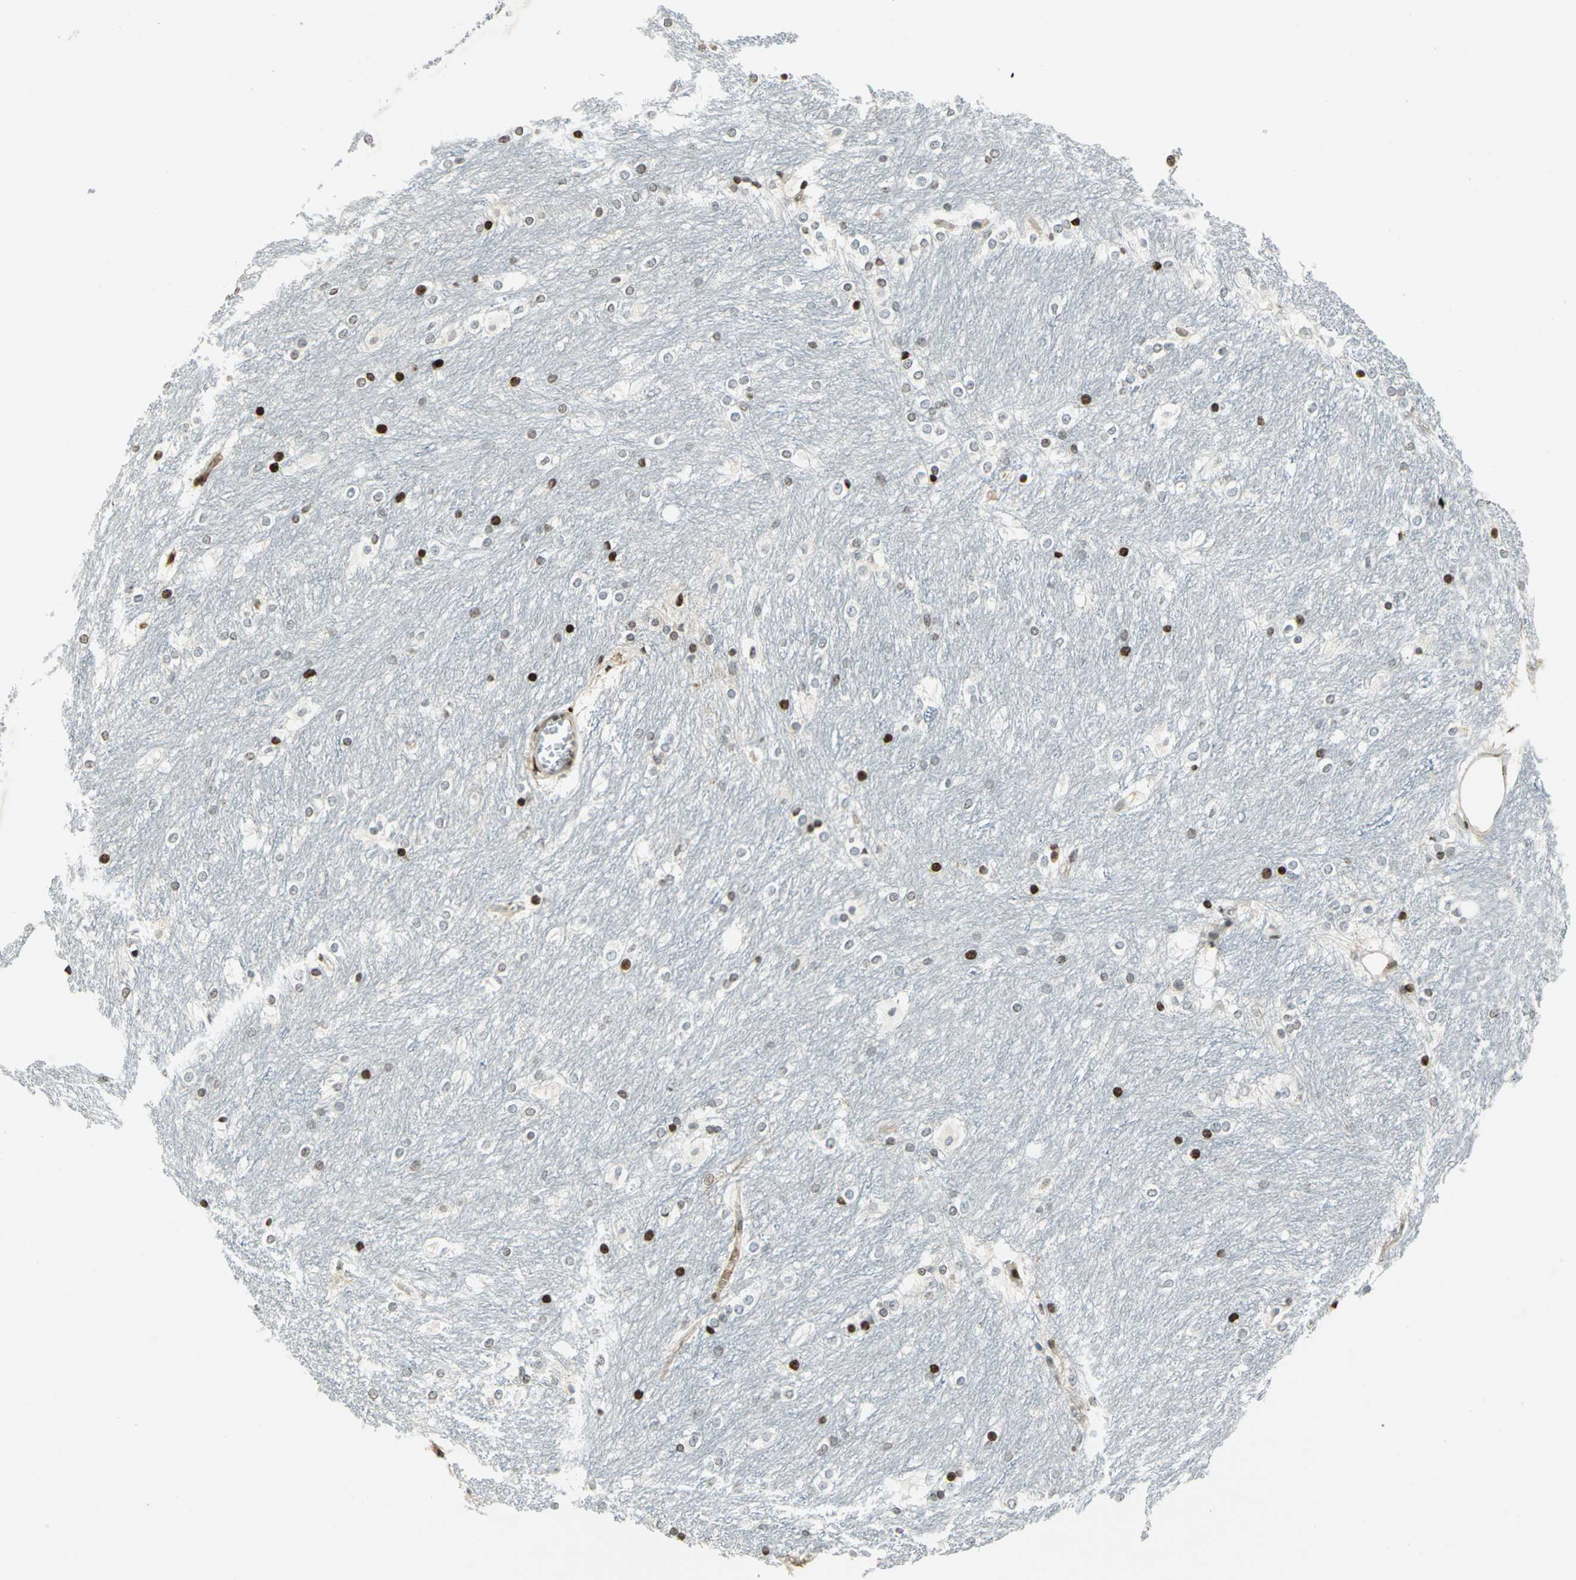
{"staining": {"intensity": "moderate", "quantity": "25%-75%", "location": "nuclear"}, "tissue": "caudate", "cell_type": "Glial cells", "image_type": "normal", "snomed": [{"axis": "morphology", "description": "Normal tissue, NOS"}, {"axis": "topography", "description": "Lateral ventricle wall"}], "caption": "IHC of unremarkable human caudate exhibits medium levels of moderate nuclear positivity in about 25%-75% of glial cells. (brown staining indicates protein expression, while blue staining denotes nuclei).", "gene": "LGALS3", "patient": {"sex": "female", "age": 19}}